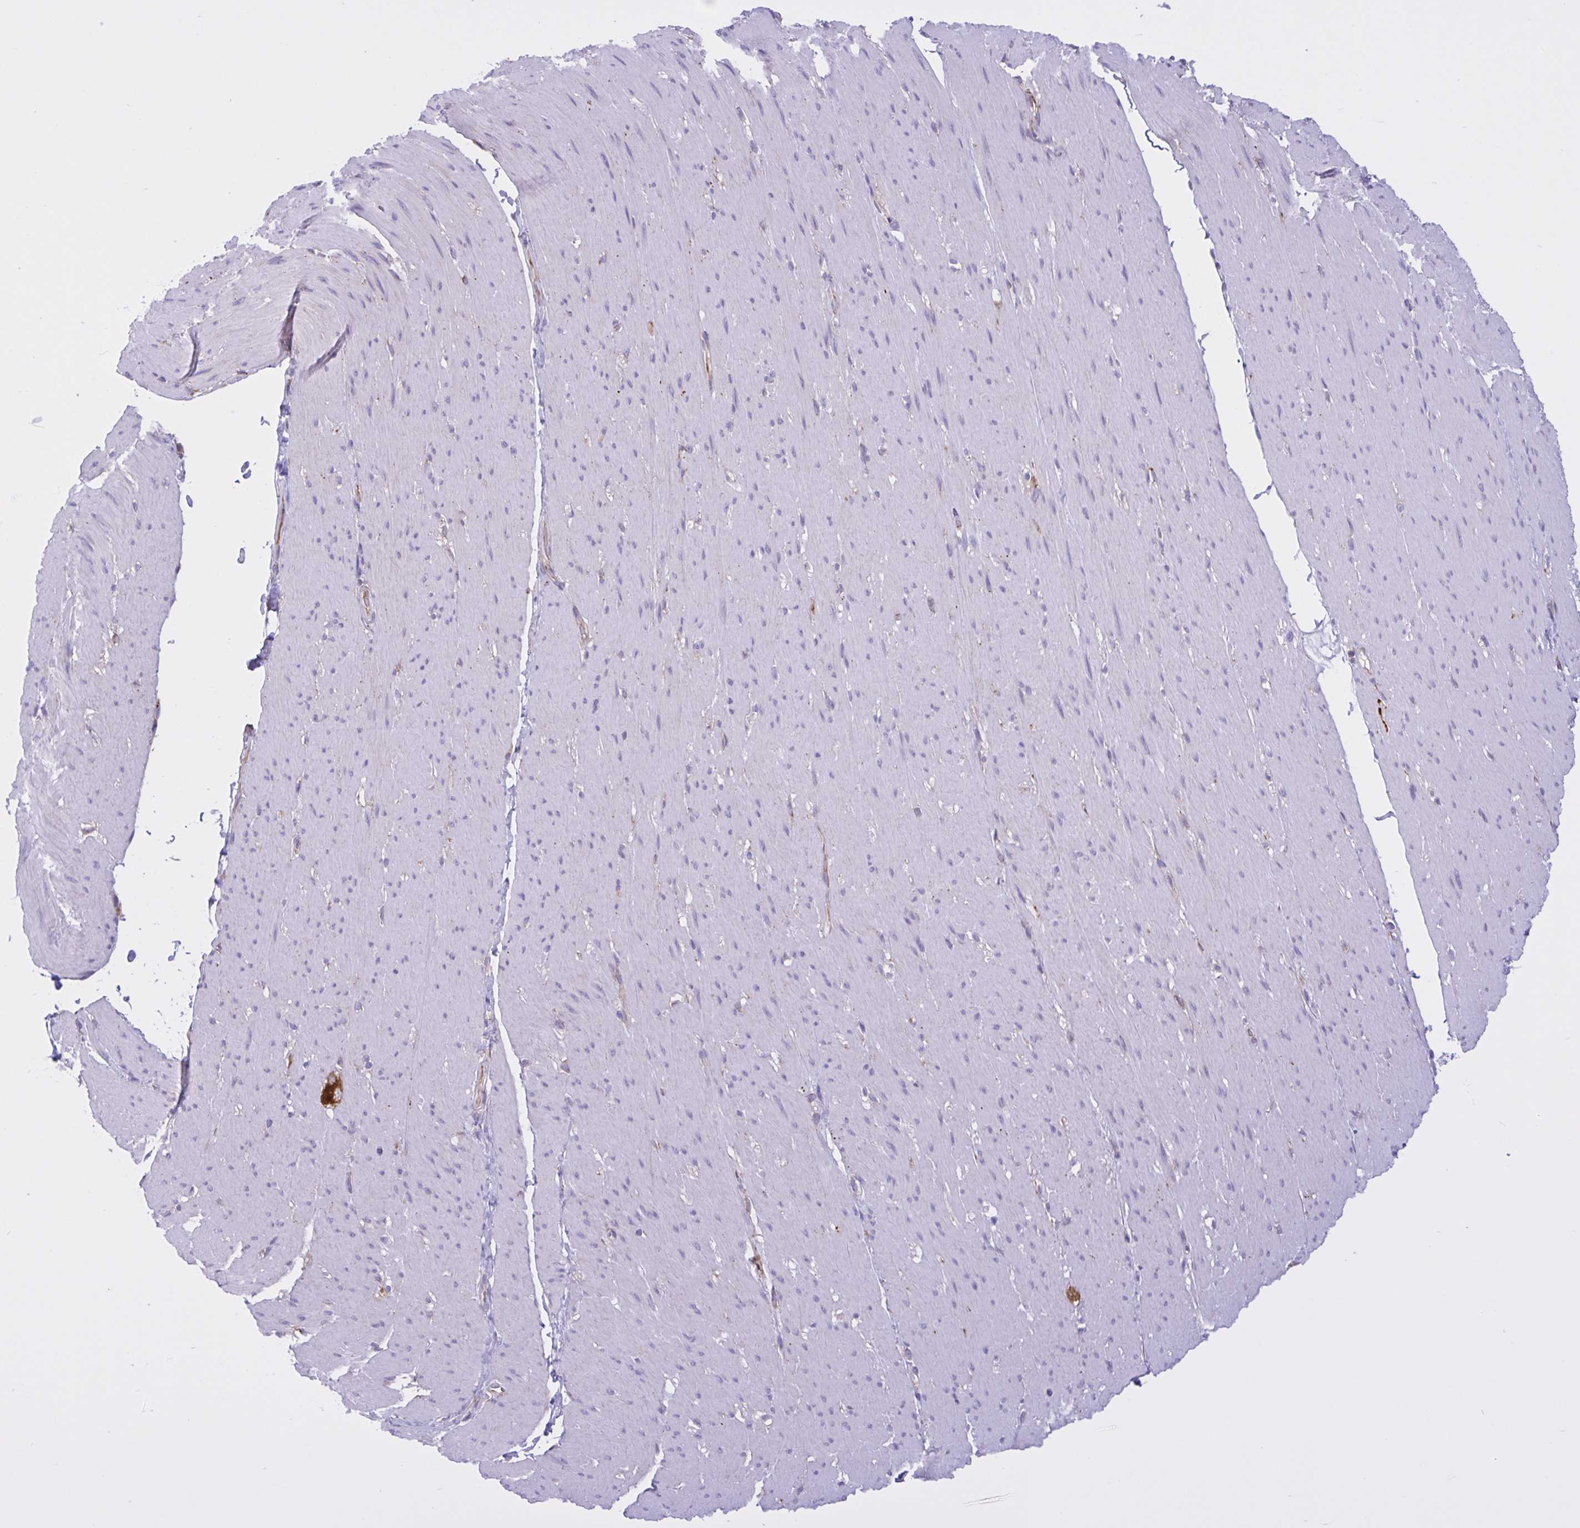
{"staining": {"intensity": "negative", "quantity": "none", "location": "none"}, "tissue": "smooth muscle", "cell_type": "Smooth muscle cells", "image_type": "normal", "snomed": [{"axis": "morphology", "description": "Normal tissue, NOS"}, {"axis": "topography", "description": "Smooth muscle"}, {"axis": "topography", "description": "Rectum"}], "caption": "The histopathology image shows no staining of smooth muscle cells in unremarkable smooth muscle.", "gene": "OR51M1", "patient": {"sex": "male", "age": 53}}